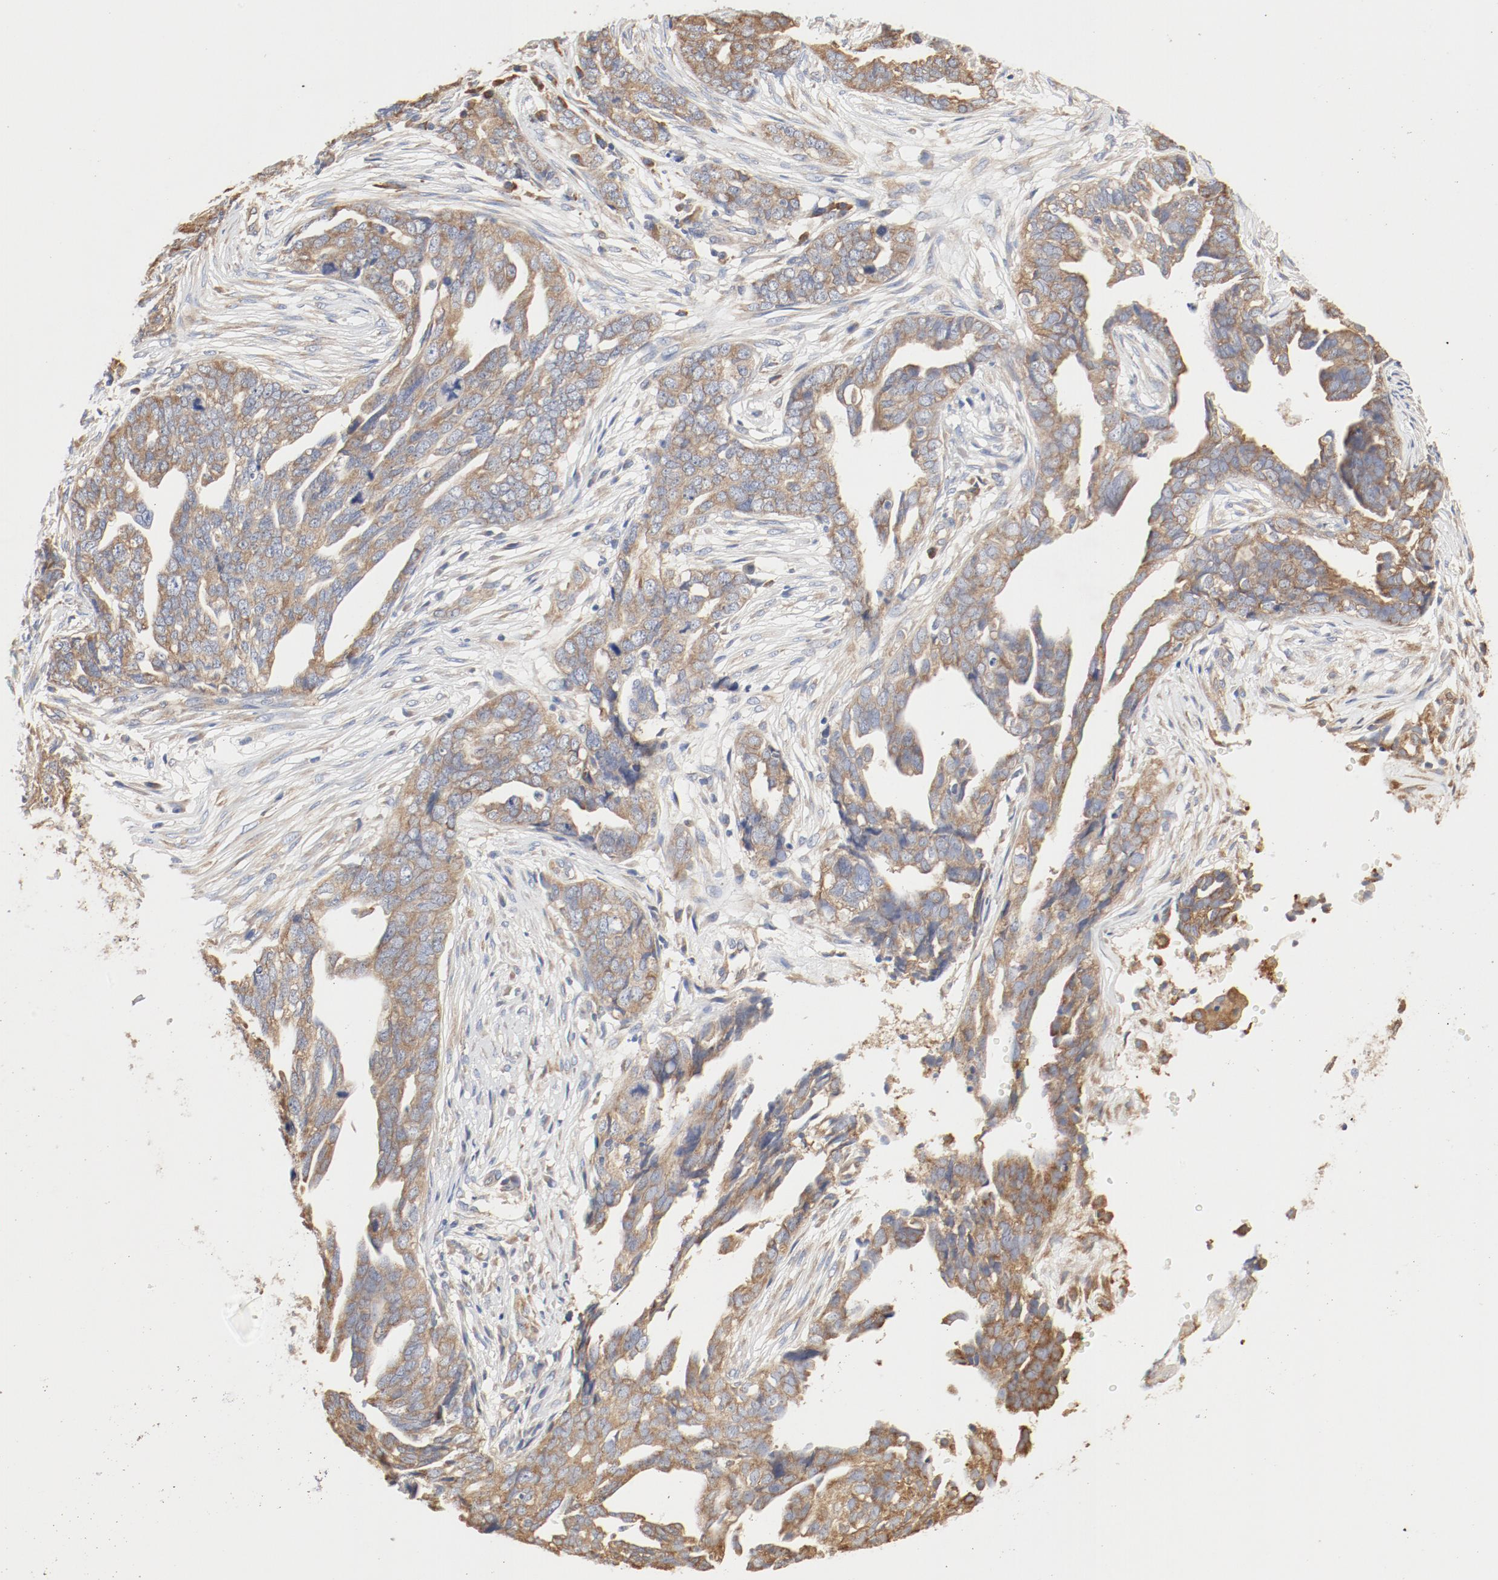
{"staining": {"intensity": "moderate", "quantity": ">75%", "location": "cytoplasmic/membranous"}, "tissue": "ovarian cancer", "cell_type": "Tumor cells", "image_type": "cancer", "snomed": [{"axis": "morphology", "description": "Normal tissue, NOS"}, {"axis": "morphology", "description": "Cystadenocarcinoma, serous, NOS"}, {"axis": "topography", "description": "Fallopian tube"}, {"axis": "topography", "description": "Ovary"}], "caption": "Moderate cytoplasmic/membranous protein expression is appreciated in about >75% of tumor cells in ovarian cancer.", "gene": "RPS6", "patient": {"sex": "female", "age": 56}}